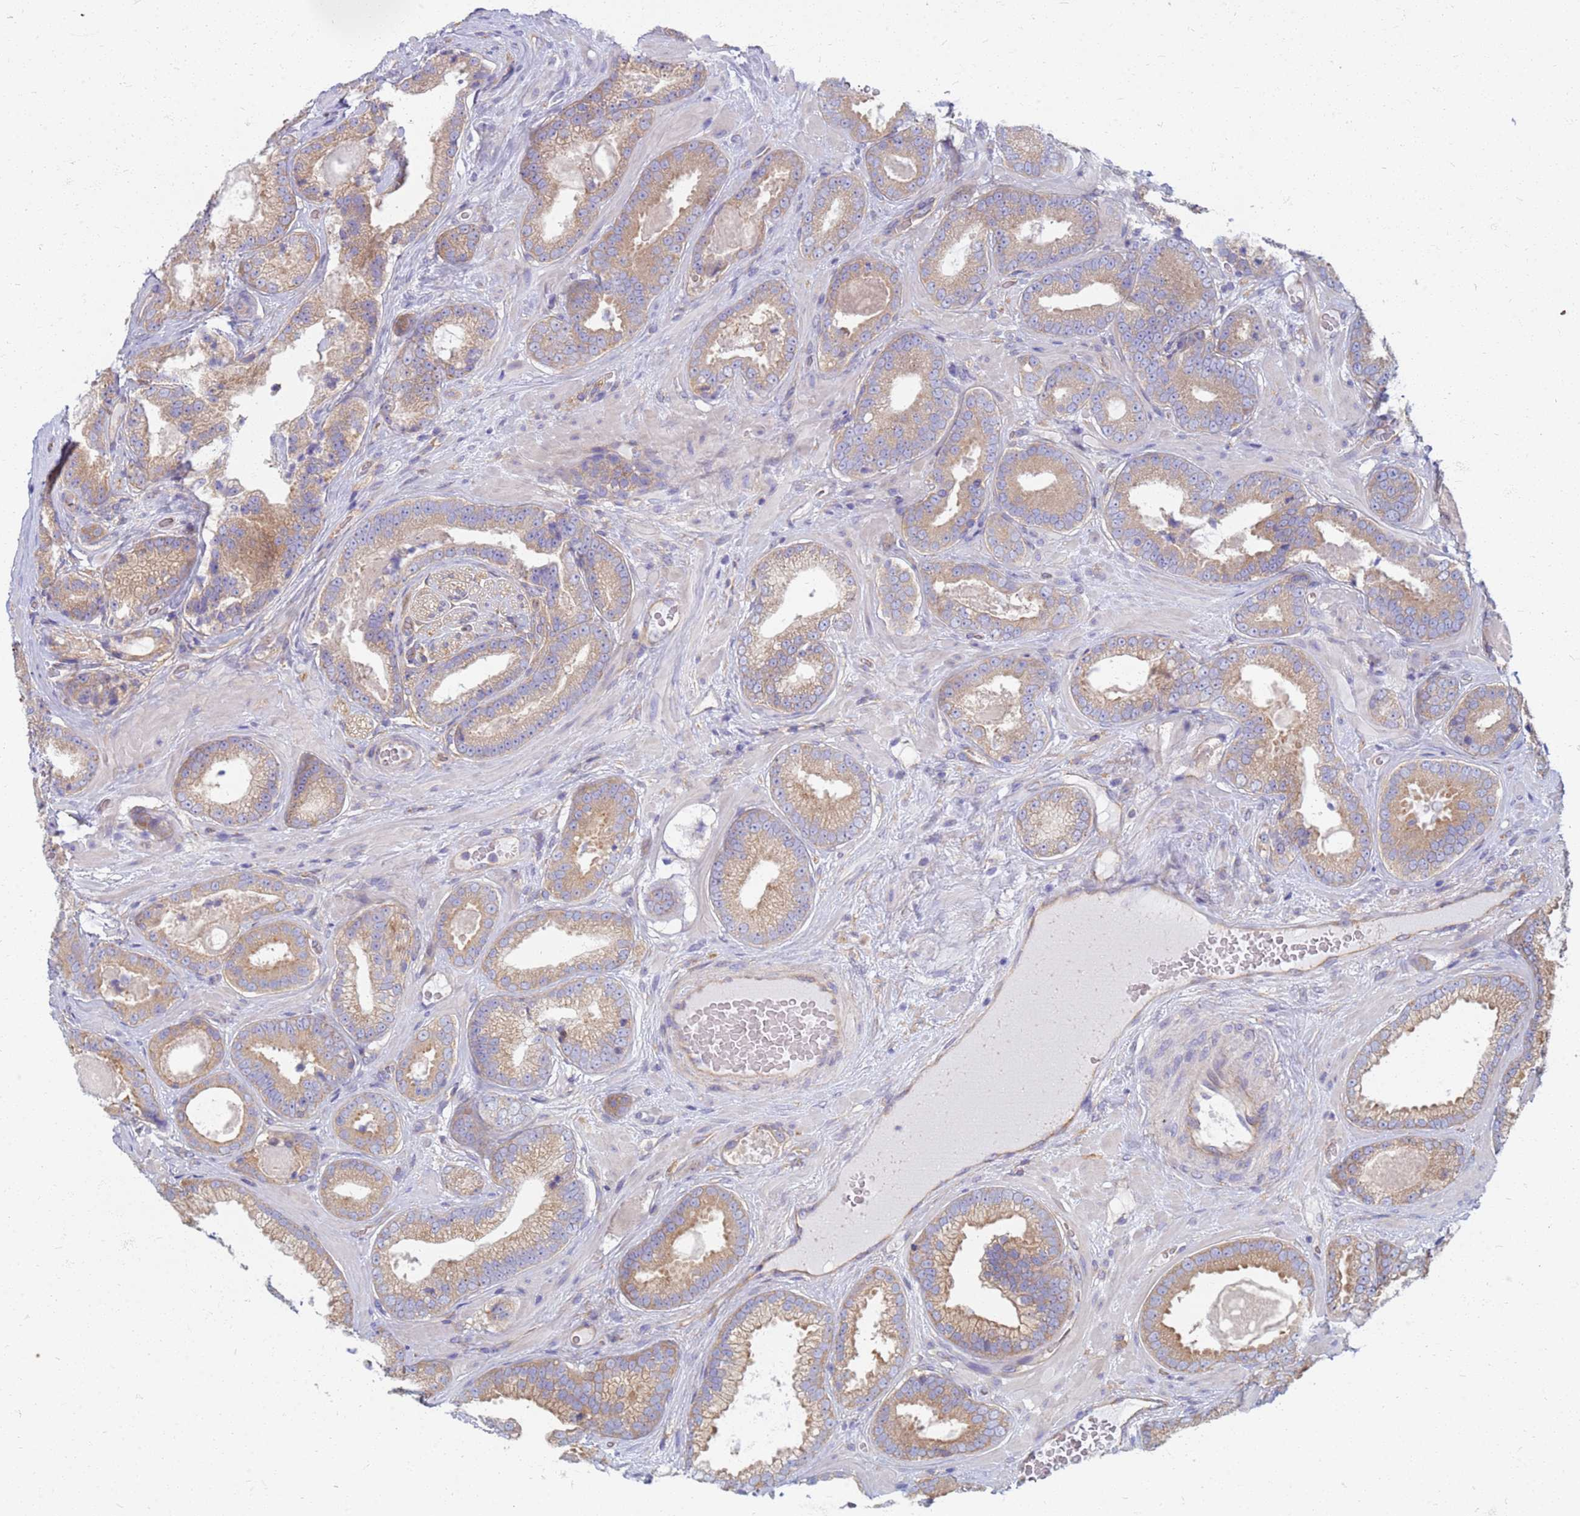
{"staining": {"intensity": "moderate", "quantity": ">75%", "location": "cytoplasmic/membranous"}, "tissue": "prostate cancer", "cell_type": "Tumor cells", "image_type": "cancer", "snomed": [{"axis": "morphology", "description": "Adenocarcinoma, Low grade"}, {"axis": "topography", "description": "Prostate"}], "caption": "Adenocarcinoma (low-grade) (prostate) stained with a protein marker demonstrates moderate staining in tumor cells.", "gene": "EEA1", "patient": {"sex": "male", "age": 57}}